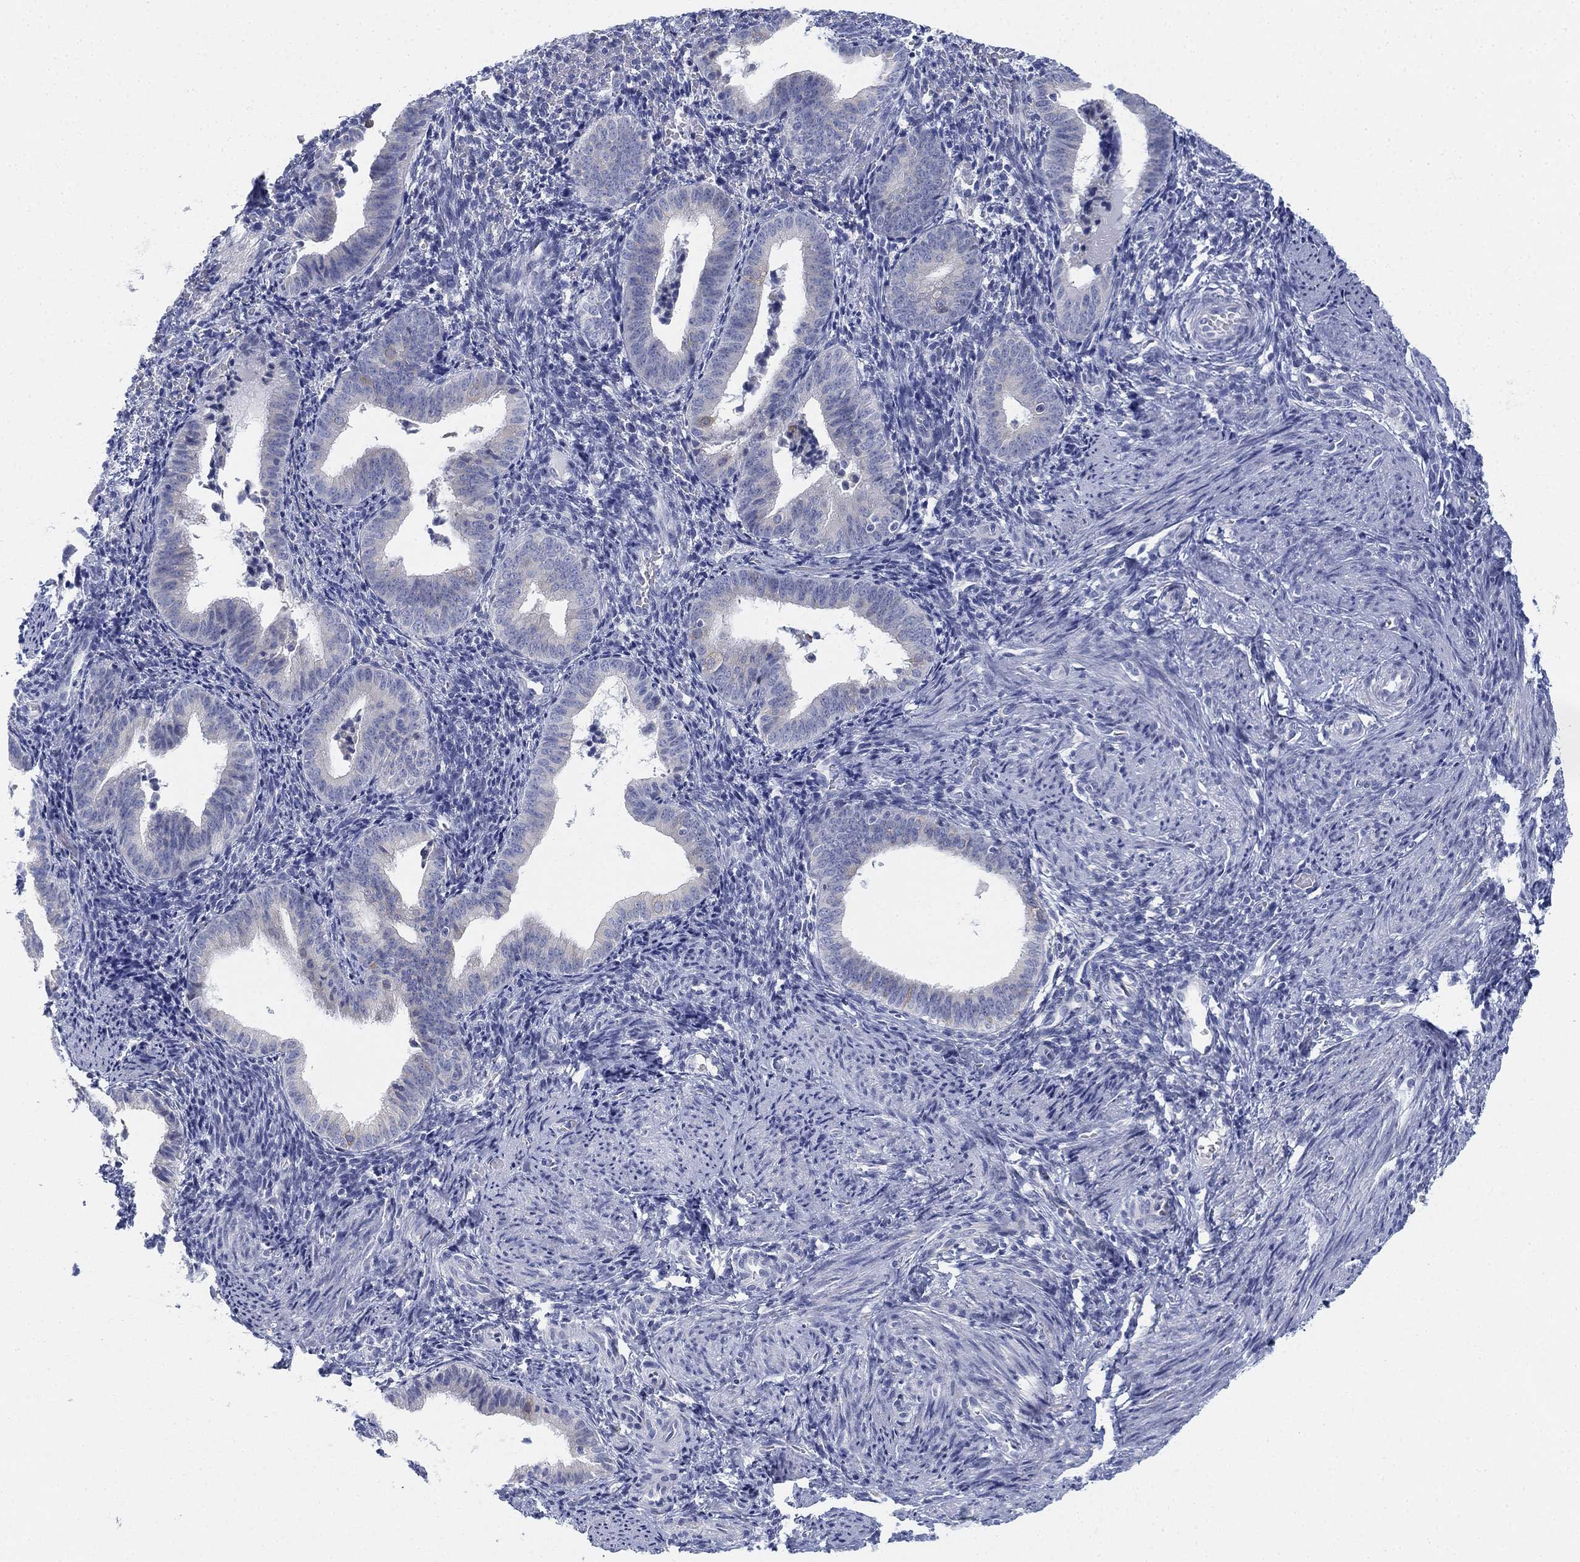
{"staining": {"intensity": "negative", "quantity": "none", "location": "none"}, "tissue": "endometrium", "cell_type": "Cells in endometrial stroma", "image_type": "normal", "snomed": [{"axis": "morphology", "description": "Normal tissue, NOS"}, {"axis": "topography", "description": "Endometrium"}], "caption": "Immunohistochemical staining of benign endometrium demonstrates no significant expression in cells in endometrial stroma. The staining is performed using DAB (3,3'-diaminobenzidine) brown chromogen with nuclei counter-stained in using hematoxylin.", "gene": "GCNA", "patient": {"sex": "female", "age": 42}}